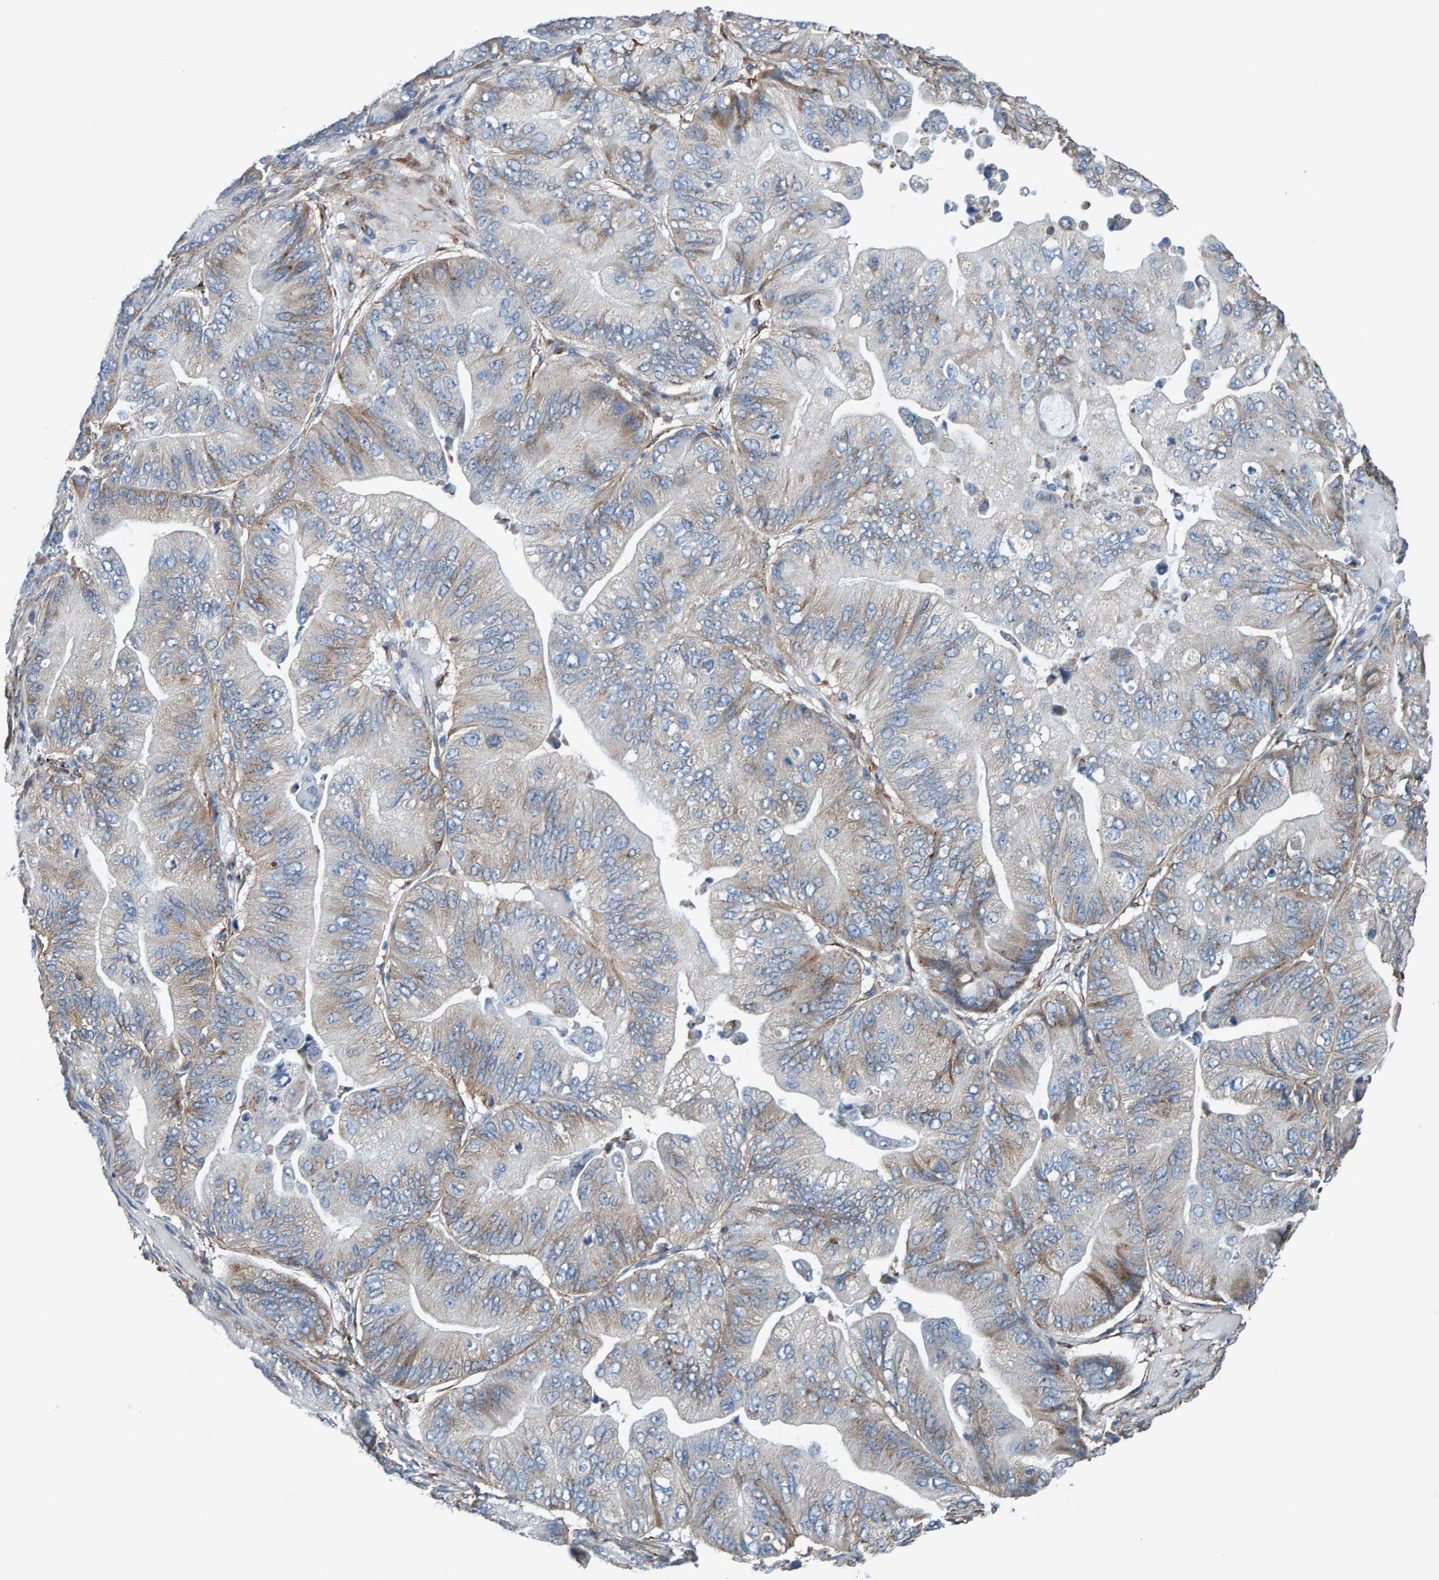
{"staining": {"intensity": "weak", "quantity": "25%-75%", "location": "cytoplasmic/membranous"}, "tissue": "ovarian cancer", "cell_type": "Tumor cells", "image_type": "cancer", "snomed": [{"axis": "morphology", "description": "Cystadenocarcinoma, mucinous, NOS"}, {"axis": "topography", "description": "Ovary"}], "caption": "Immunohistochemistry (IHC) micrograph of ovarian cancer stained for a protein (brown), which exhibits low levels of weak cytoplasmic/membranous positivity in approximately 25%-75% of tumor cells.", "gene": "LRP1", "patient": {"sex": "female", "age": 61}}